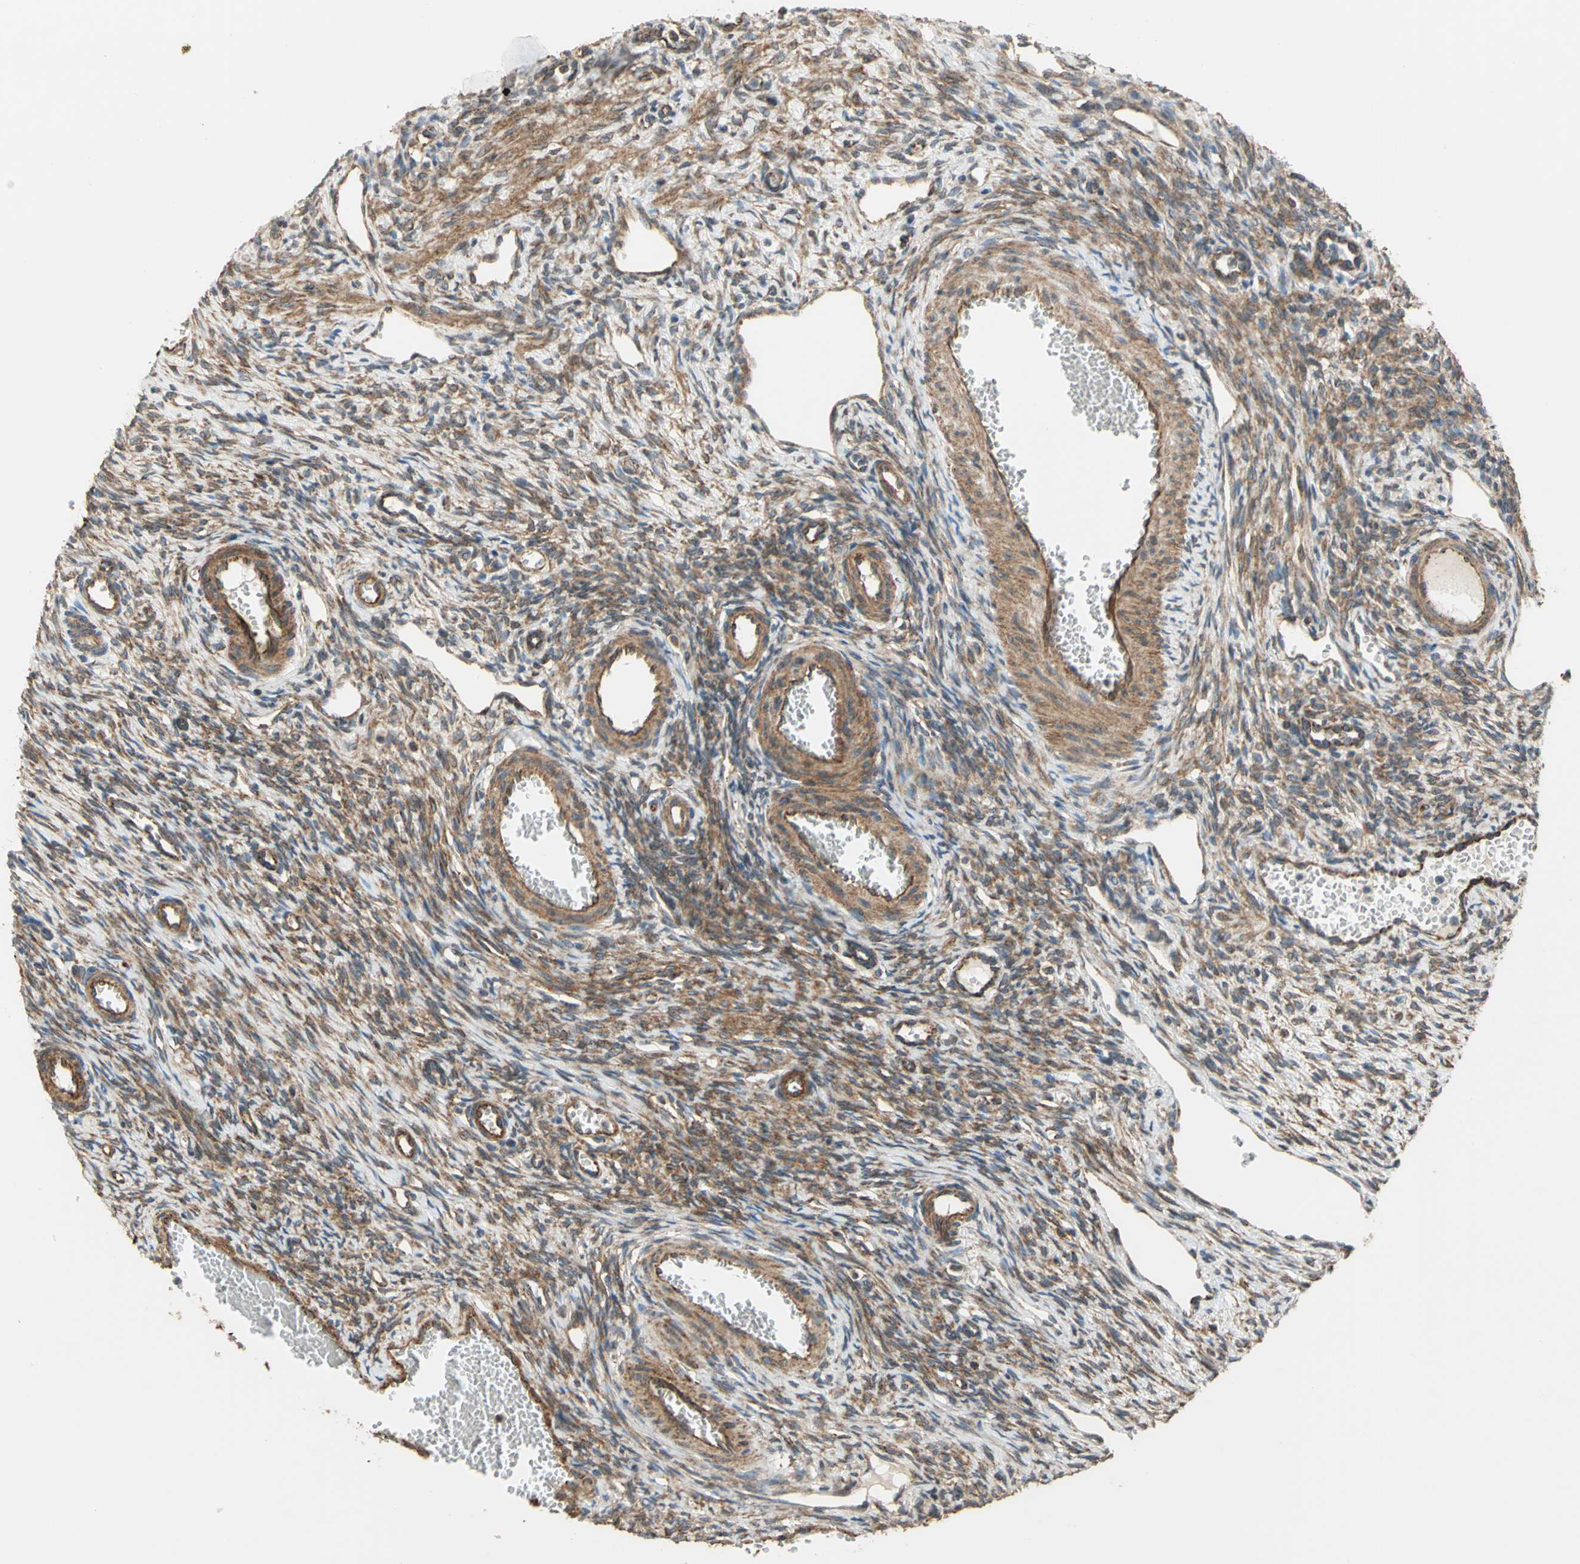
{"staining": {"intensity": "weak", "quantity": ">75%", "location": "cytoplasmic/membranous"}, "tissue": "ovary", "cell_type": "Follicle cells", "image_type": "normal", "snomed": [{"axis": "morphology", "description": "Normal tissue, NOS"}, {"axis": "topography", "description": "Ovary"}], "caption": "High-magnification brightfield microscopy of normal ovary stained with DAB (brown) and counterstained with hematoxylin (blue). follicle cells exhibit weak cytoplasmic/membranous staining is present in approximately>75% of cells. The staining is performed using DAB (3,3'-diaminobenzidine) brown chromogen to label protein expression. The nuclei are counter-stained blue using hematoxylin.", "gene": "MRPS22", "patient": {"sex": "female", "age": 33}}